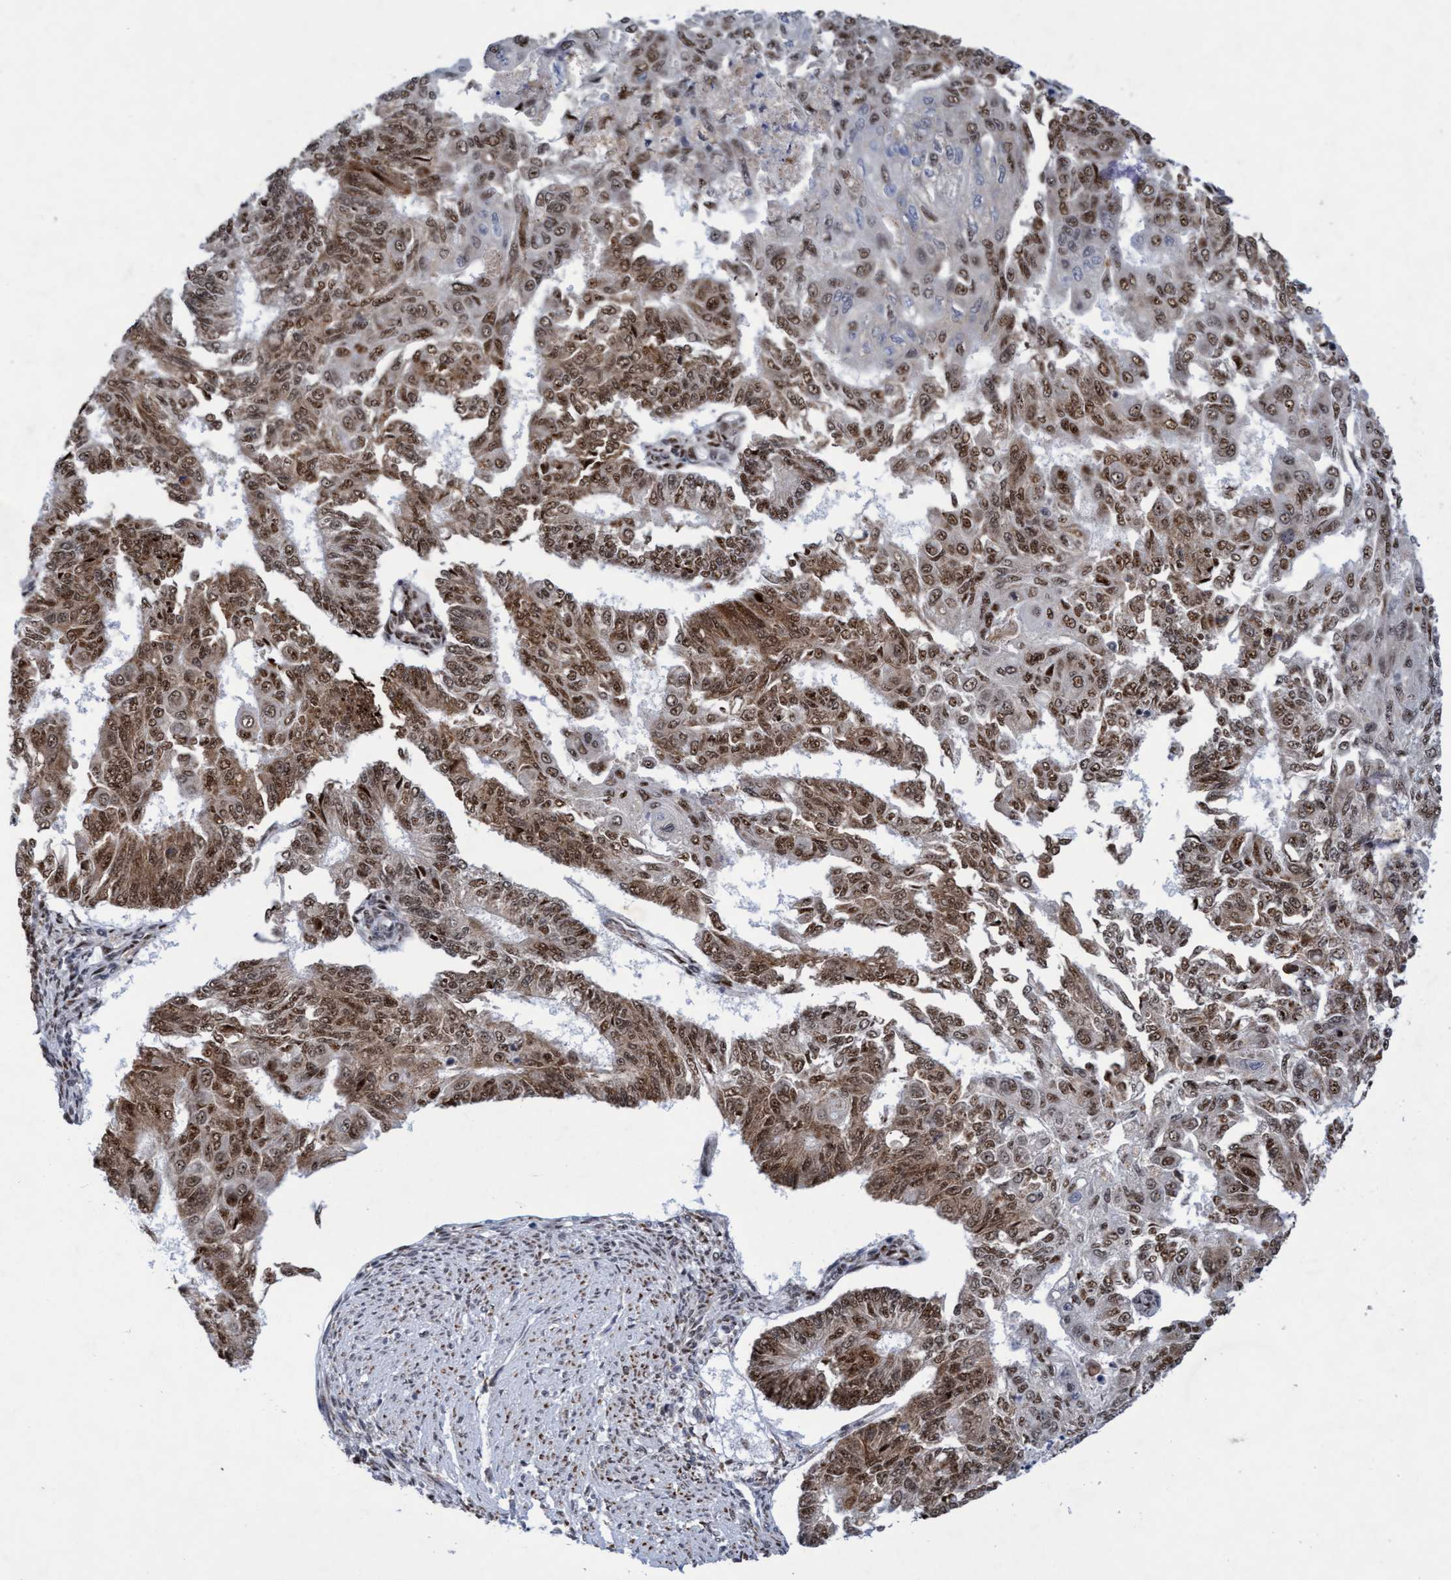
{"staining": {"intensity": "moderate", "quantity": ">75%", "location": "cytoplasmic/membranous,nuclear"}, "tissue": "endometrial cancer", "cell_type": "Tumor cells", "image_type": "cancer", "snomed": [{"axis": "morphology", "description": "Adenocarcinoma, NOS"}, {"axis": "topography", "description": "Endometrium"}], "caption": "The photomicrograph reveals immunohistochemical staining of endometrial cancer. There is moderate cytoplasmic/membranous and nuclear expression is present in approximately >75% of tumor cells.", "gene": "GLT6D1", "patient": {"sex": "female", "age": 32}}